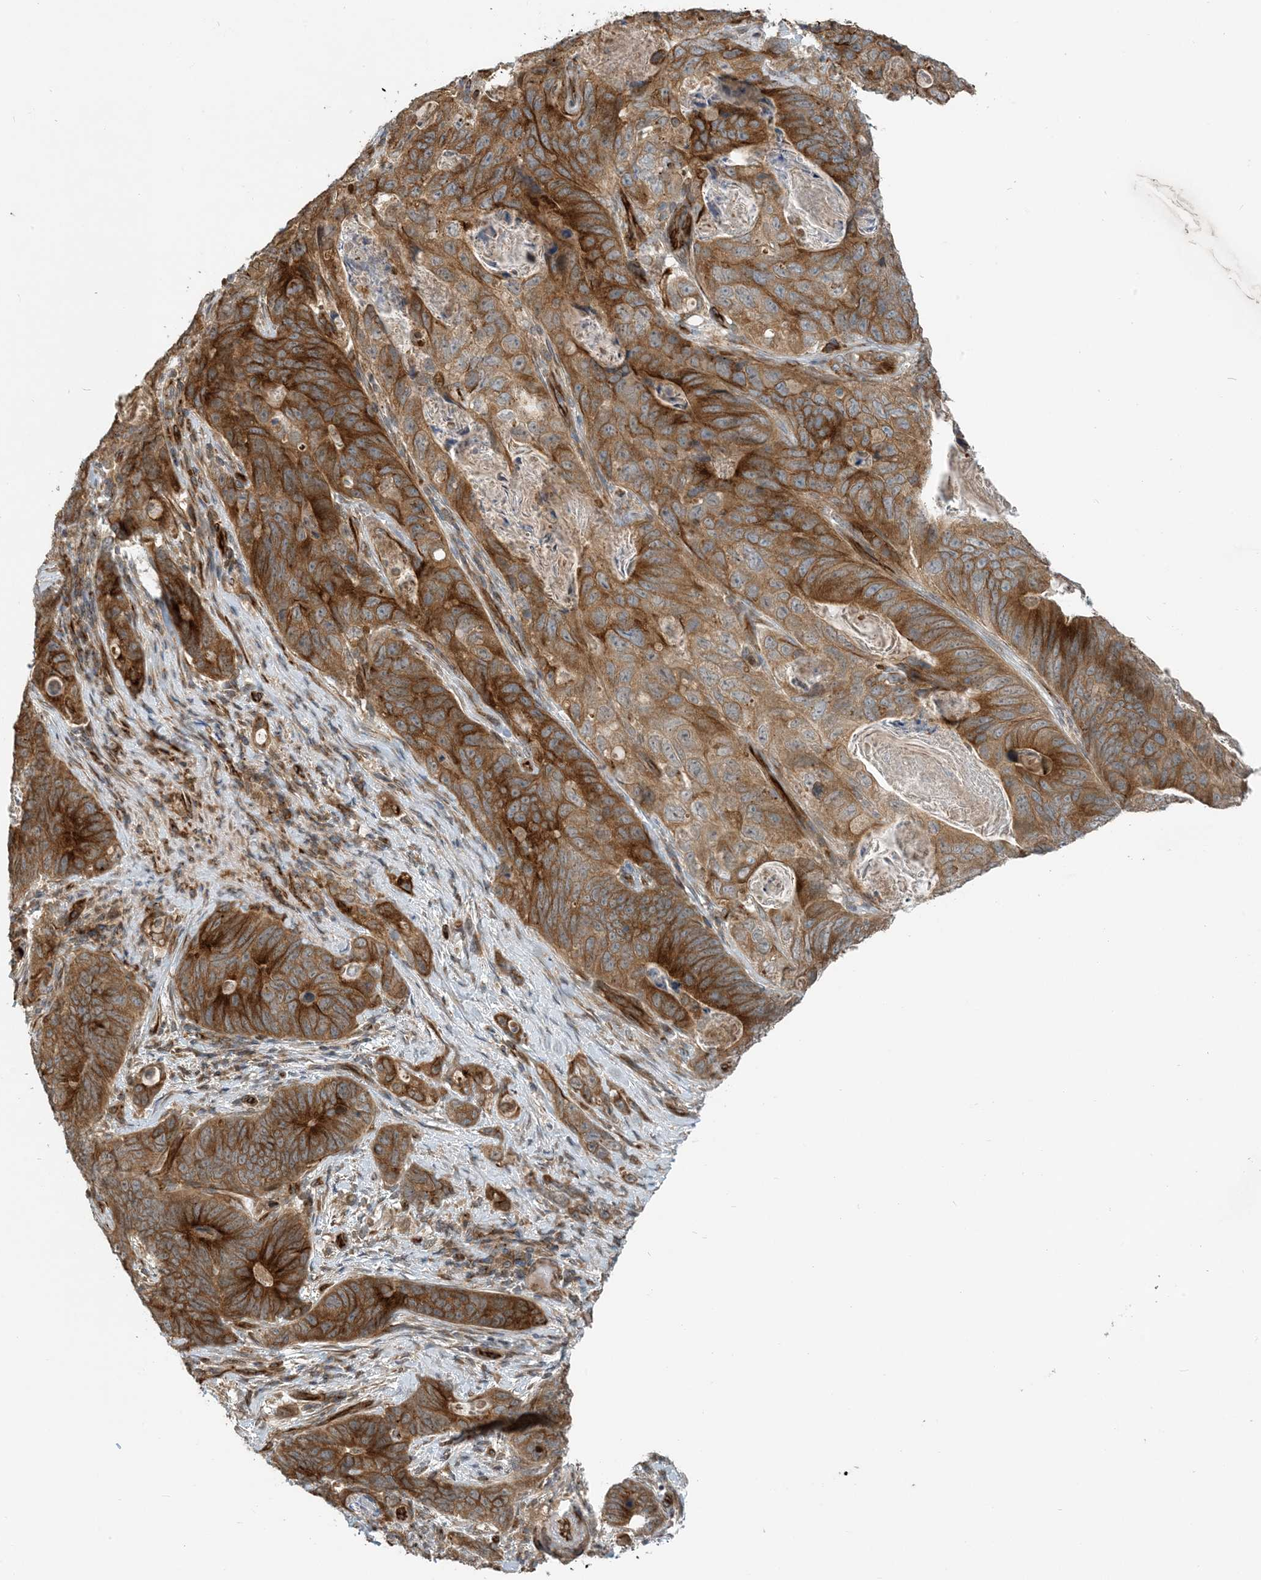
{"staining": {"intensity": "strong", "quantity": ">75%", "location": "cytoplasmic/membranous"}, "tissue": "stomach cancer", "cell_type": "Tumor cells", "image_type": "cancer", "snomed": [{"axis": "morphology", "description": "Normal tissue, NOS"}, {"axis": "morphology", "description": "Adenocarcinoma, NOS"}, {"axis": "topography", "description": "Stomach"}], "caption": "Immunohistochemistry histopathology image of neoplastic tissue: adenocarcinoma (stomach) stained using immunohistochemistry (IHC) shows high levels of strong protein expression localized specifically in the cytoplasmic/membranous of tumor cells, appearing as a cytoplasmic/membranous brown color.", "gene": "ZBTB3", "patient": {"sex": "female", "age": 89}}